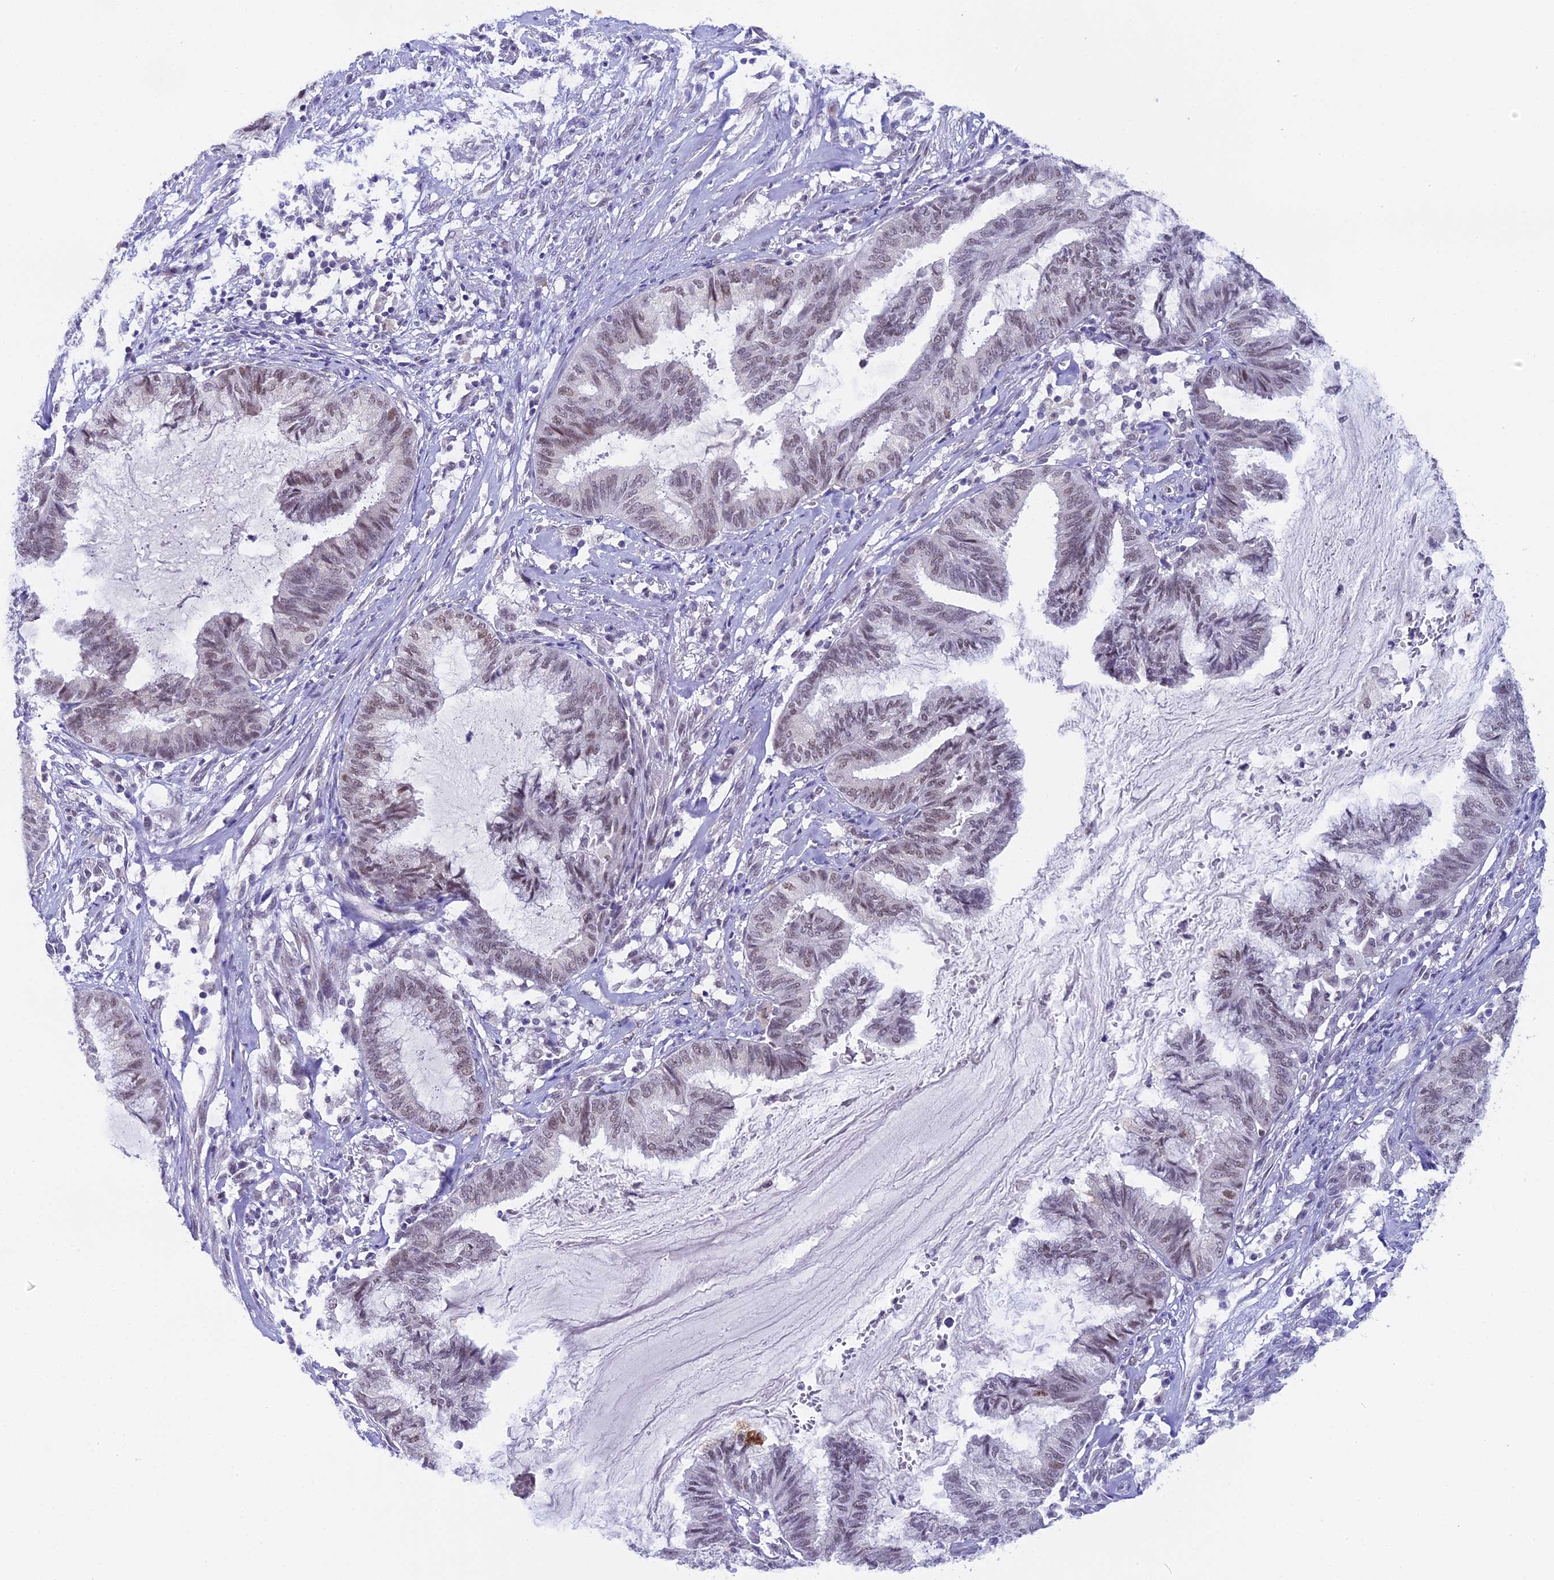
{"staining": {"intensity": "weak", "quantity": "<25%", "location": "nuclear"}, "tissue": "endometrial cancer", "cell_type": "Tumor cells", "image_type": "cancer", "snomed": [{"axis": "morphology", "description": "Adenocarcinoma, NOS"}, {"axis": "topography", "description": "Endometrium"}], "caption": "Immunohistochemical staining of endometrial adenocarcinoma shows no significant expression in tumor cells.", "gene": "OSGEP", "patient": {"sex": "female", "age": 86}}